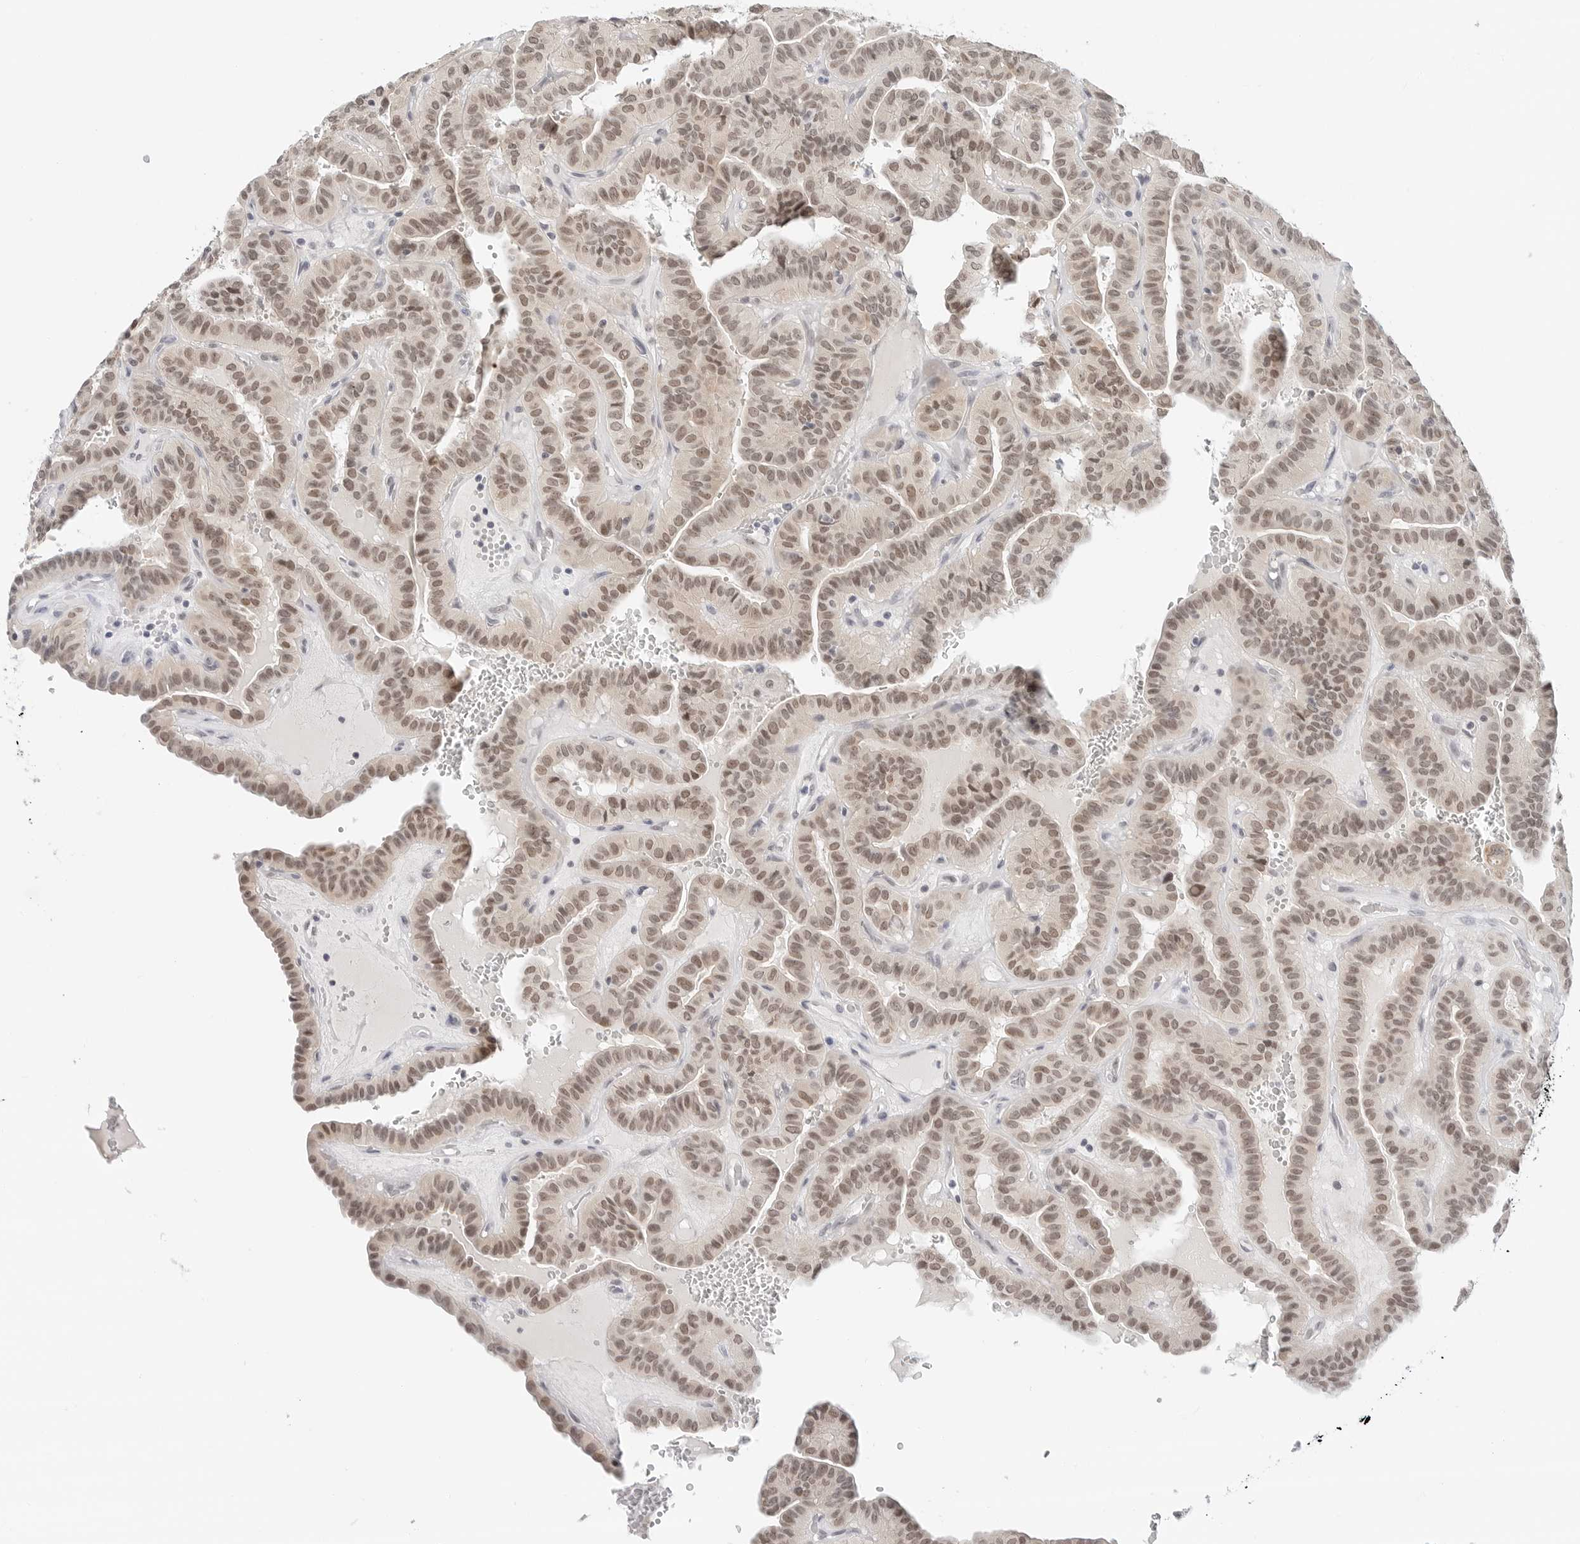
{"staining": {"intensity": "moderate", "quantity": ">75%", "location": "nuclear"}, "tissue": "thyroid cancer", "cell_type": "Tumor cells", "image_type": "cancer", "snomed": [{"axis": "morphology", "description": "Papillary adenocarcinoma, NOS"}, {"axis": "topography", "description": "Thyroid gland"}], "caption": "An immunohistochemistry micrograph of tumor tissue is shown. Protein staining in brown labels moderate nuclear positivity in thyroid cancer (papillary adenocarcinoma) within tumor cells.", "gene": "TSEN2", "patient": {"sex": "male", "age": 77}}